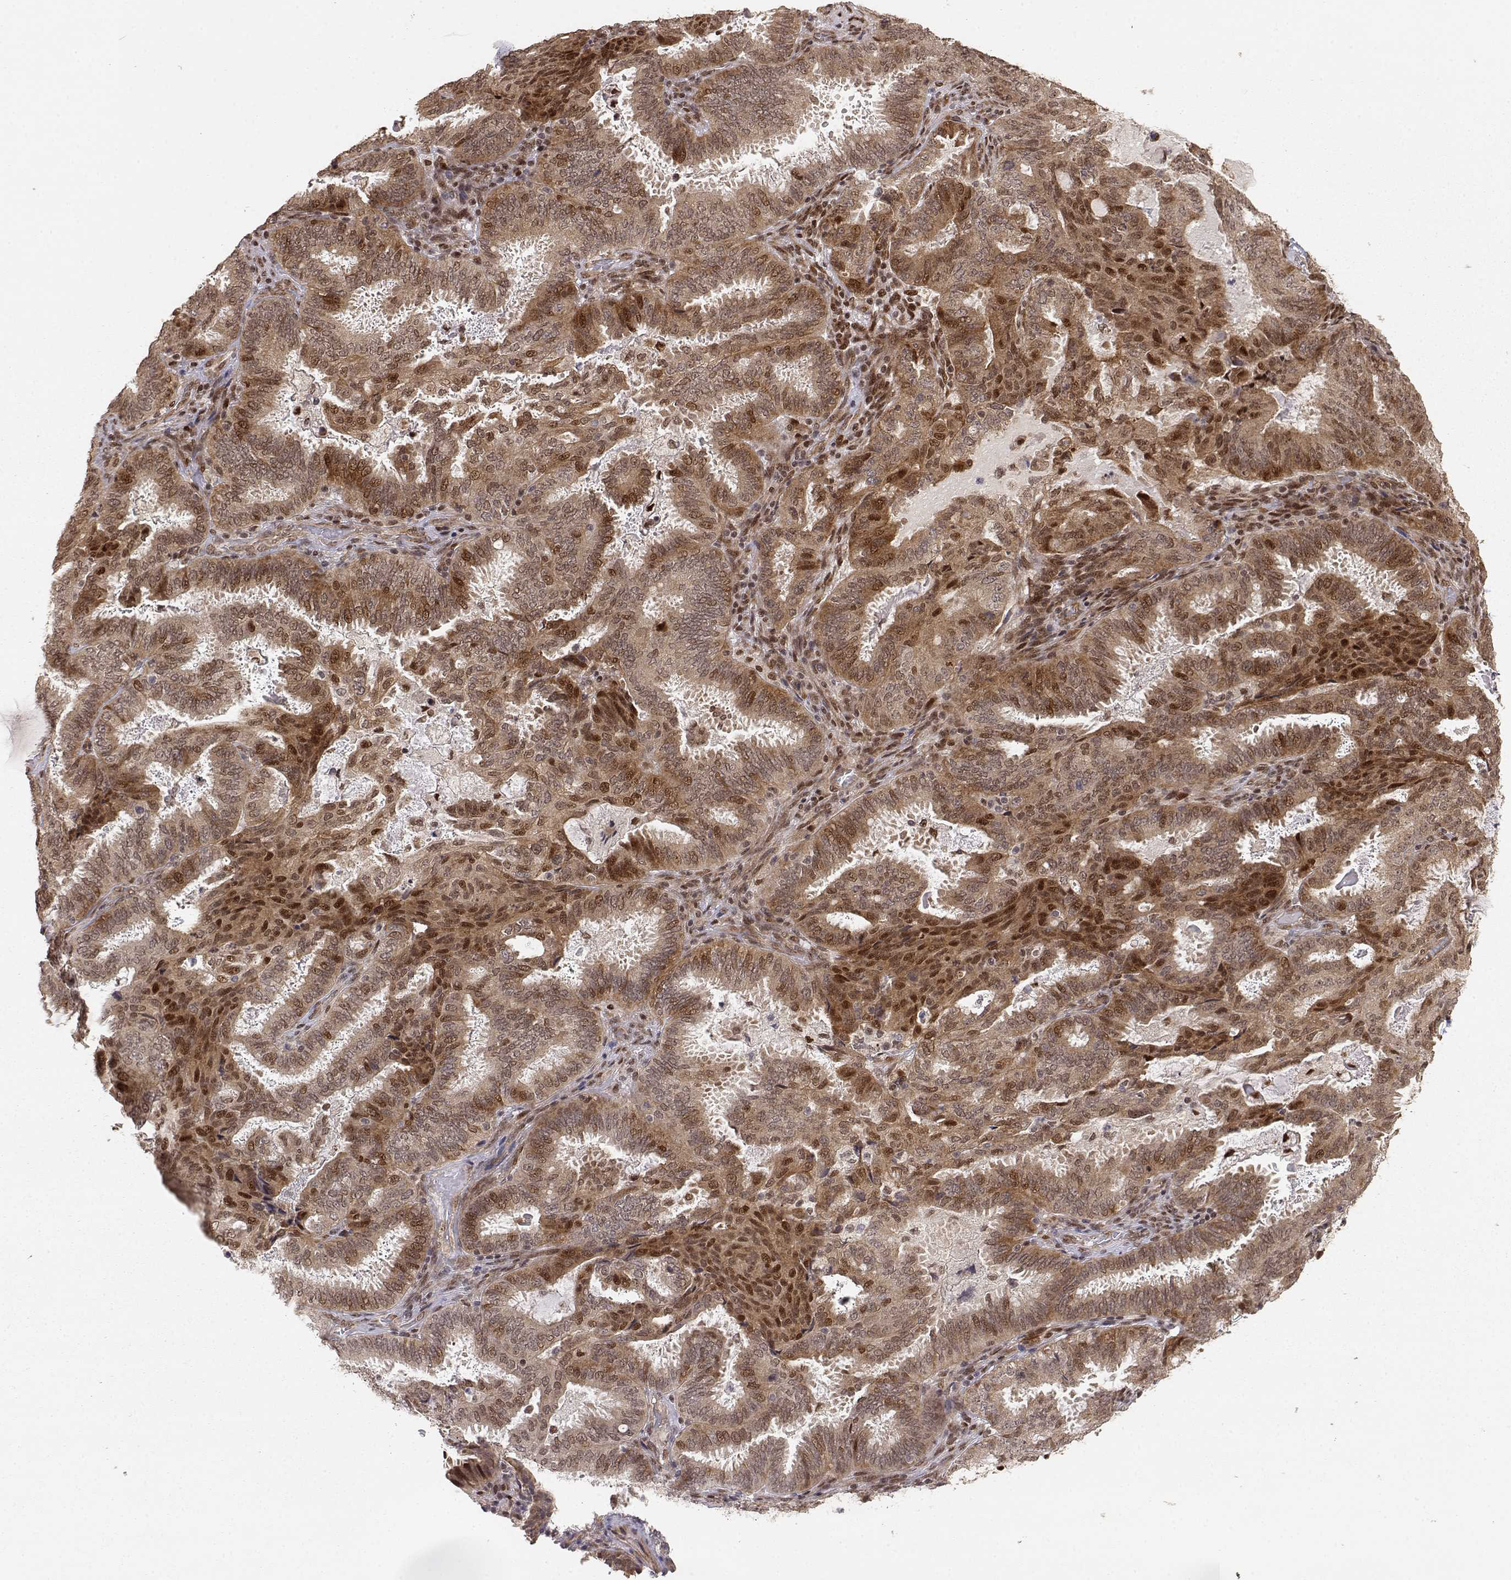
{"staining": {"intensity": "strong", "quantity": ">75%", "location": "cytoplasmic/membranous,nuclear"}, "tissue": "ovarian cancer", "cell_type": "Tumor cells", "image_type": "cancer", "snomed": [{"axis": "morphology", "description": "Carcinoma, endometroid"}, {"axis": "topography", "description": "Ovary"}], "caption": "Ovarian cancer stained for a protein reveals strong cytoplasmic/membranous and nuclear positivity in tumor cells. (Stains: DAB in brown, nuclei in blue, Microscopy: brightfield microscopy at high magnification).", "gene": "BRCA1", "patient": {"sex": "female", "age": 41}}